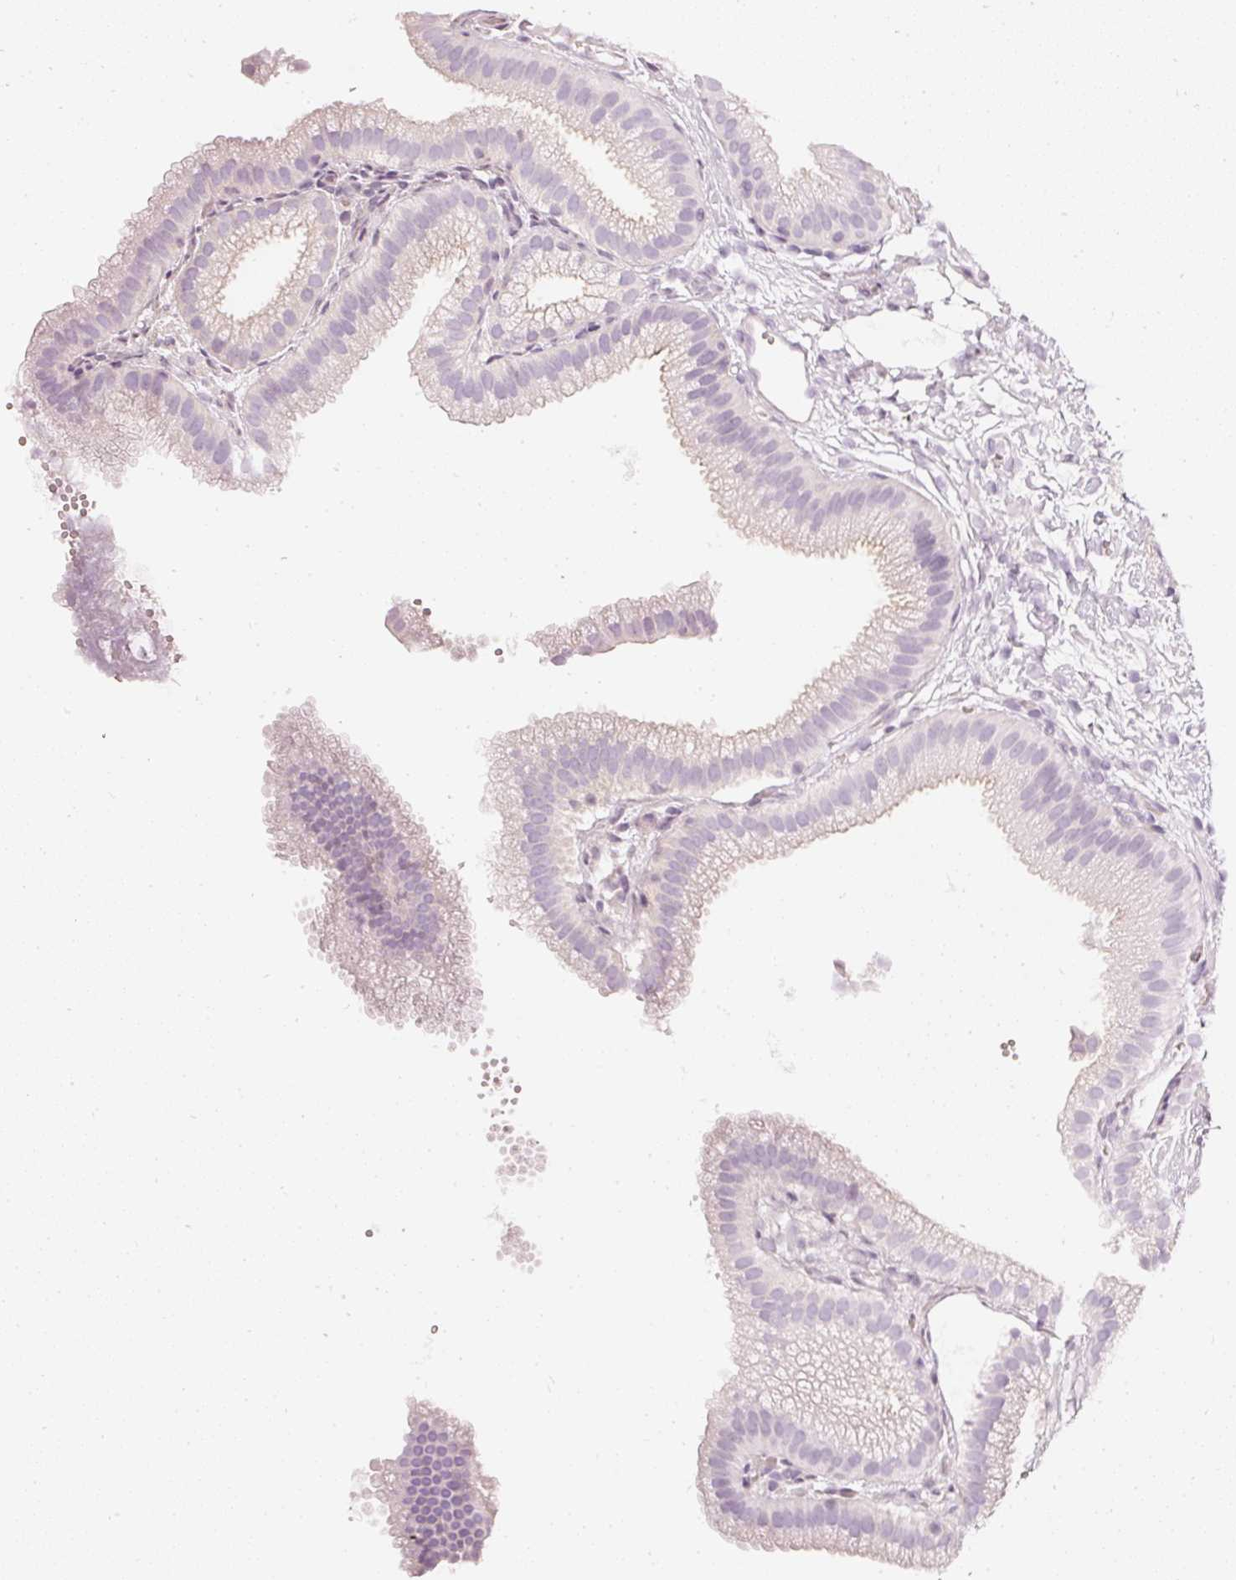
{"staining": {"intensity": "weak", "quantity": "25%-75%", "location": "cytoplasmic/membranous"}, "tissue": "gallbladder", "cell_type": "Glandular cells", "image_type": "normal", "snomed": [{"axis": "morphology", "description": "Normal tissue, NOS"}, {"axis": "topography", "description": "Gallbladder"}], "caption": "High-power microscopy captured an immunohistochemistry histopathology image of unremarkable gallbladder, revealing weak cytoplasmic/membranous staining in approximately 25%-75% of glandular cells.", "gene": "CNP", "patient": {"sex": "female", "age": 63}}